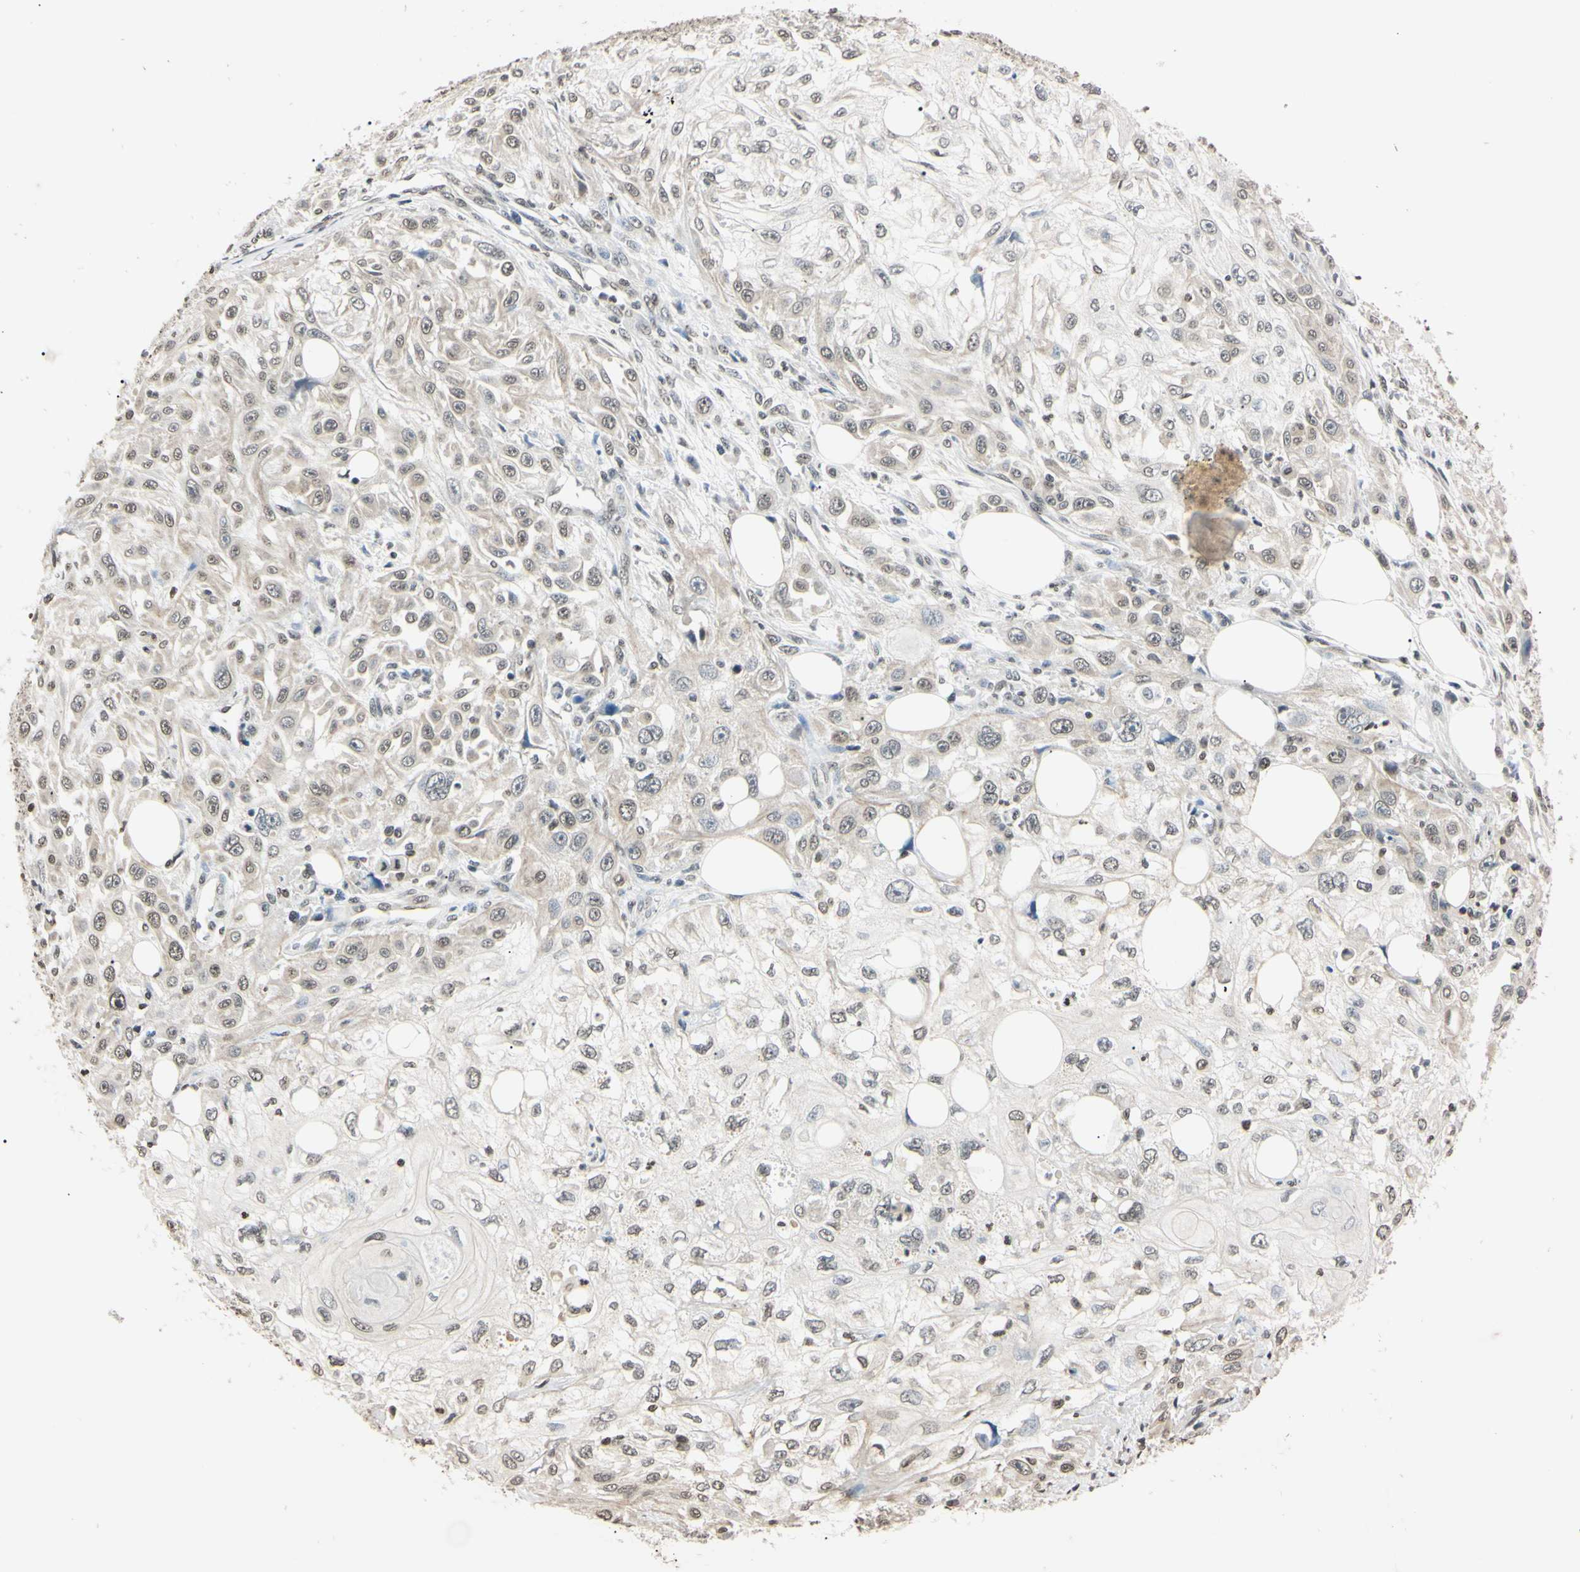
{"staining": {"intensity": "weak", "quantity": "<25%", "location": "nuclear"}, "tissue": "skin cancer", "cell_type": "Tumor cells", "image_type": "cancer", "snomed": [{"axis": "morphology", "description": "Squamous cell carcinoma, NOS"}, {"axis": "topography", "description": "Skin"}], "caption": "Protein analysis of skin cancer (squamous cell carcinoma) displays no significant positivity in tumor cells.", "gene": "CDC45", "patient": {"sex": "male", "age": 75}}